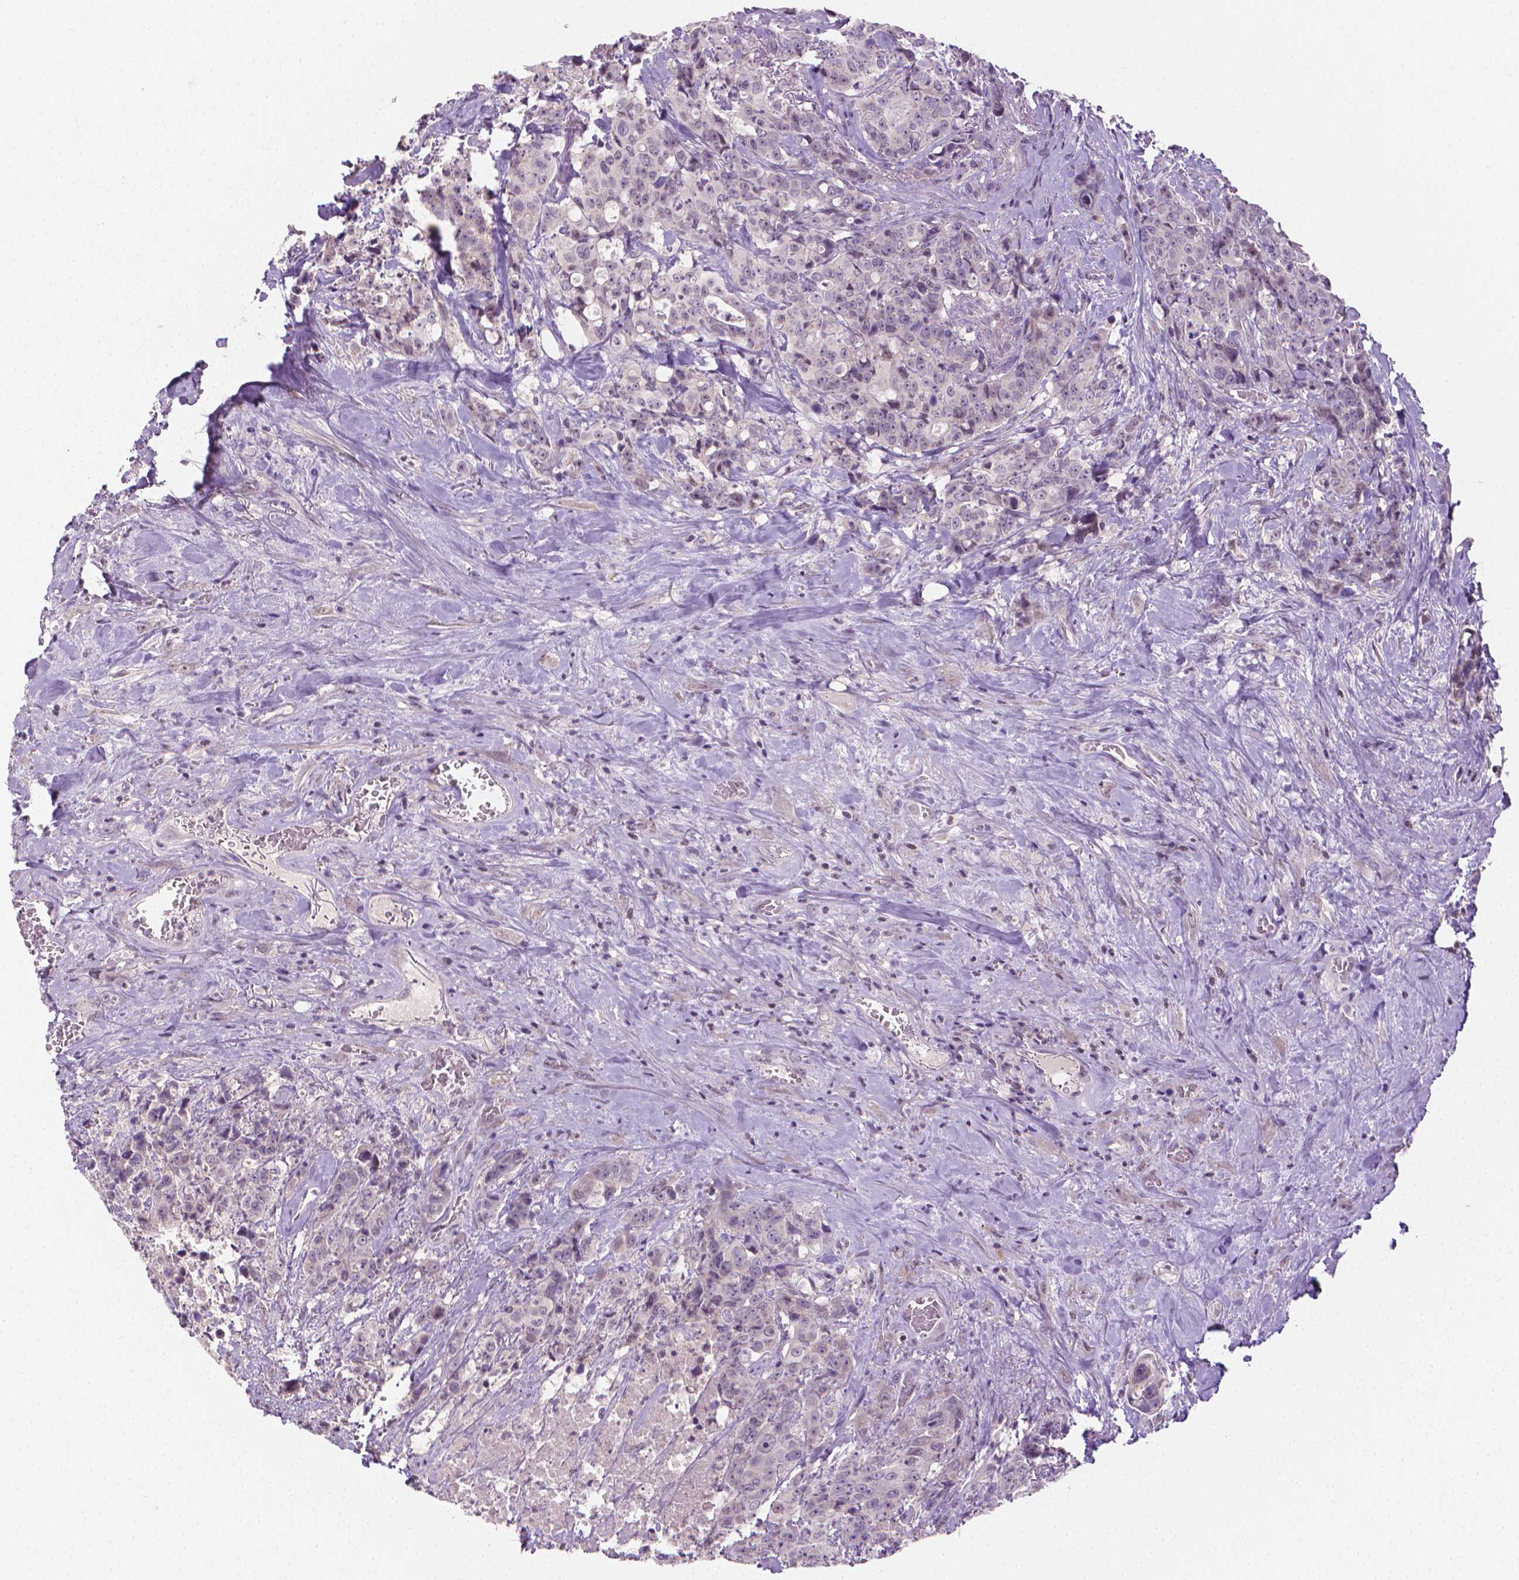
{"staining": {"intensity": "negative", "quantity": "none", "location": "none"}, "tissue": "colorectal cancer", "cell_type": "Tumor cells", "image_type": "cancer", "snomed": [{"axis": "morphology", "description": "Adenocarcinoma, NOS"}, {"axis": "topography", "description": "Rectum"}], "caption": "An IHC histopathology image of colorectal cancer is shown. There is no staining in tumor cells of colorectal cancer.", "gene": "NCAN", "patient": {"sex": "female", "age": 62}}